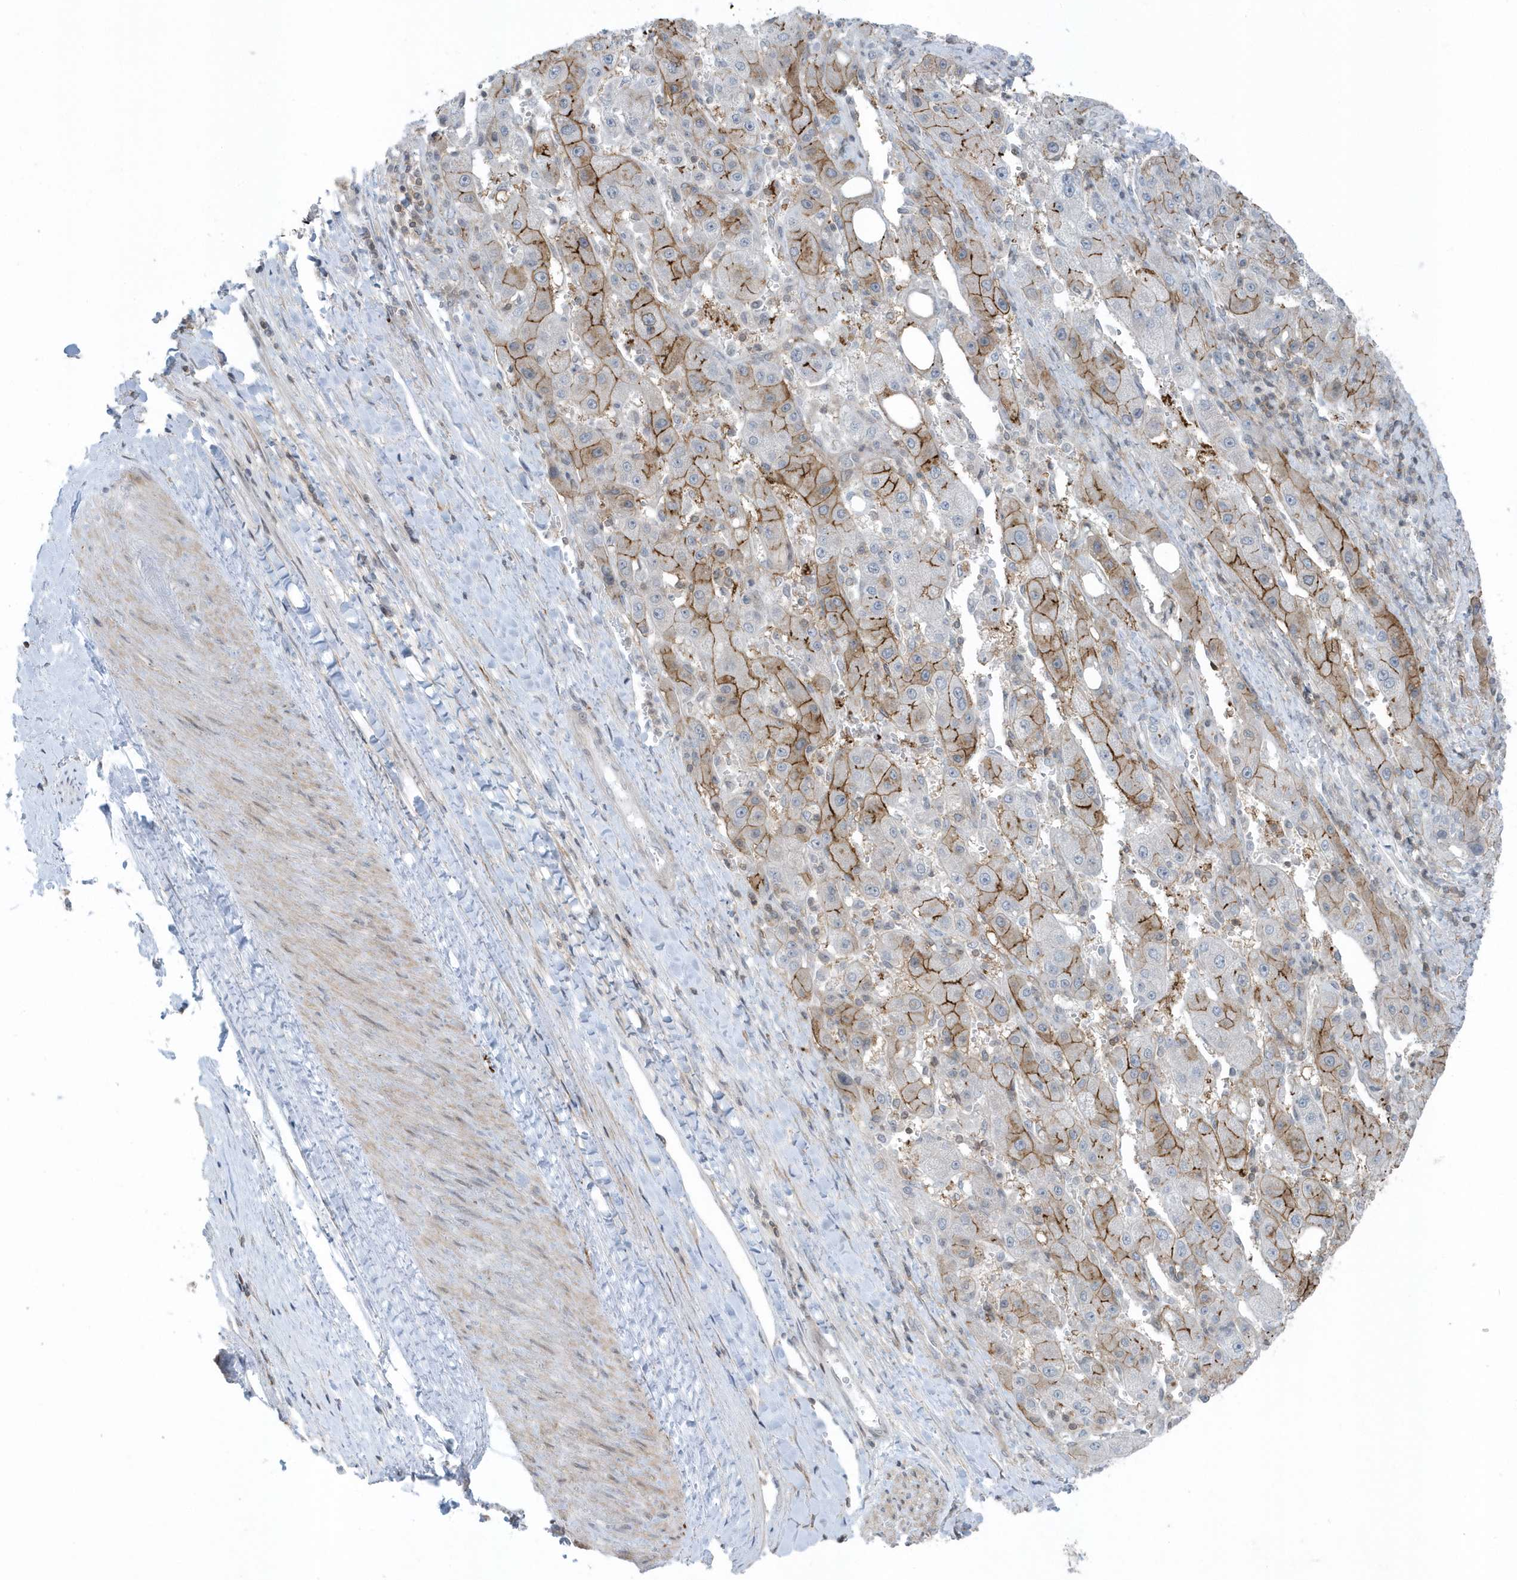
{"staining": {"intensity": "moderate", "quantity": "25%-75%", "location": "cytoplasmic/membranous"}, "tissue": "liver cancer", "cell_type": "Tumor cells", "image_type": "cancer", "snomed": [{"axis": "morphology", "description": "Carcinoma, Hepatocellular, NOS"}, {"axis": "topography", "description": "Liver"}], "caption": "This image exhibits immunohistochemistry staining of liver cancer (hepatocellular carcinoma), with medium moderate cytoplasmic/membranous positivity in about 25%-75% of tumor cells.", "gene": "CACNB2", "patient": {"sex": "female", "age": 73}}